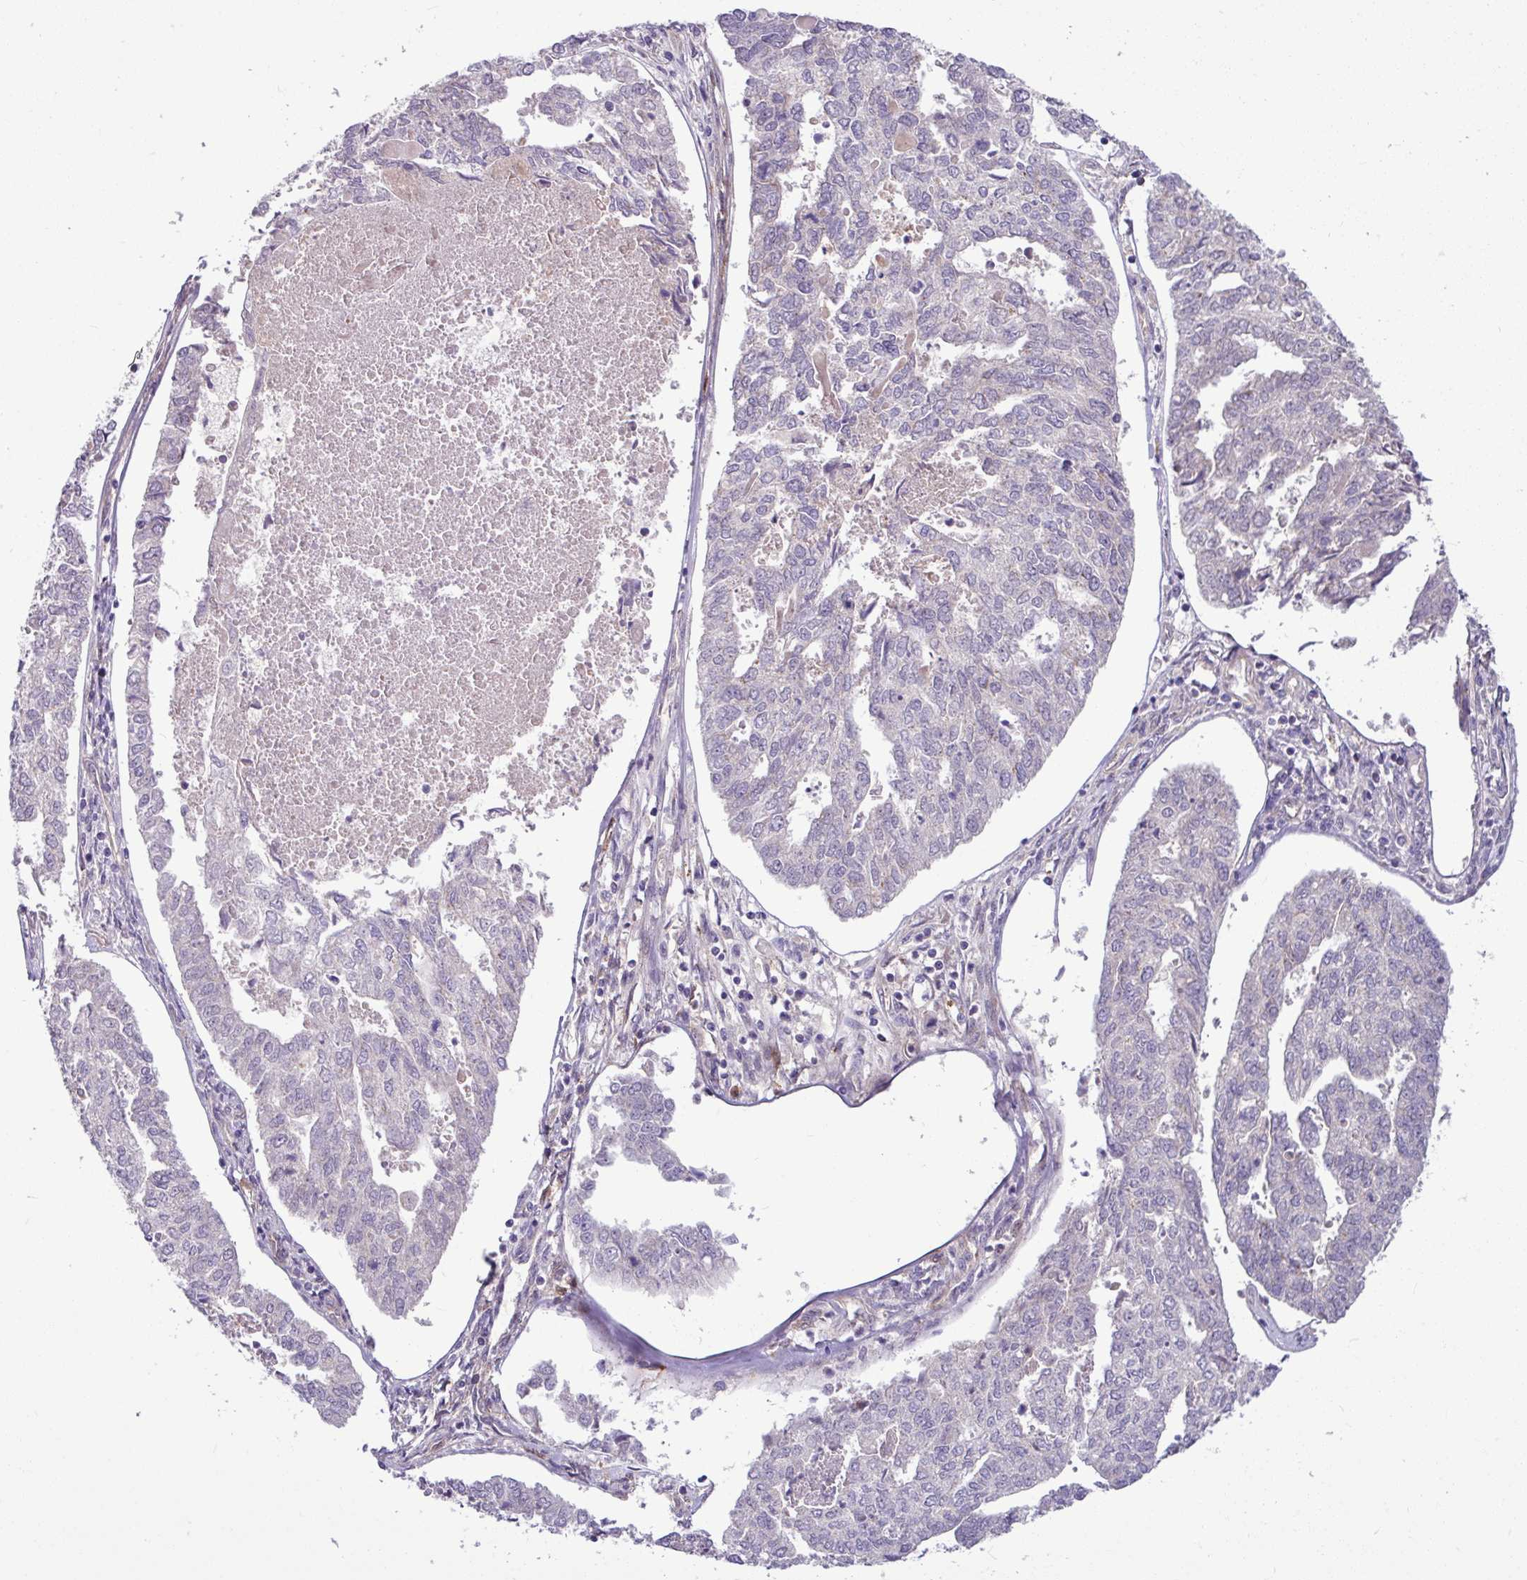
{"staining": {"intensity": "negative", "quantity": "none", "location": "none"}, "tissue": "endometrial cancer", "cell_type": "Tumor cells", "image_type": "cancer", "snomed": [{"axis": "morphology", "description": "Adenocarcinoma, NOS"}, {"axis": "topography", "description": "Endometrium"}], "caption": "A histopathology image of human endometrial adenocarcinoma is negative for staining in tumor cells.", "gene": "B4GALNT4", "patient": {"sex": "female", "age": 73}}